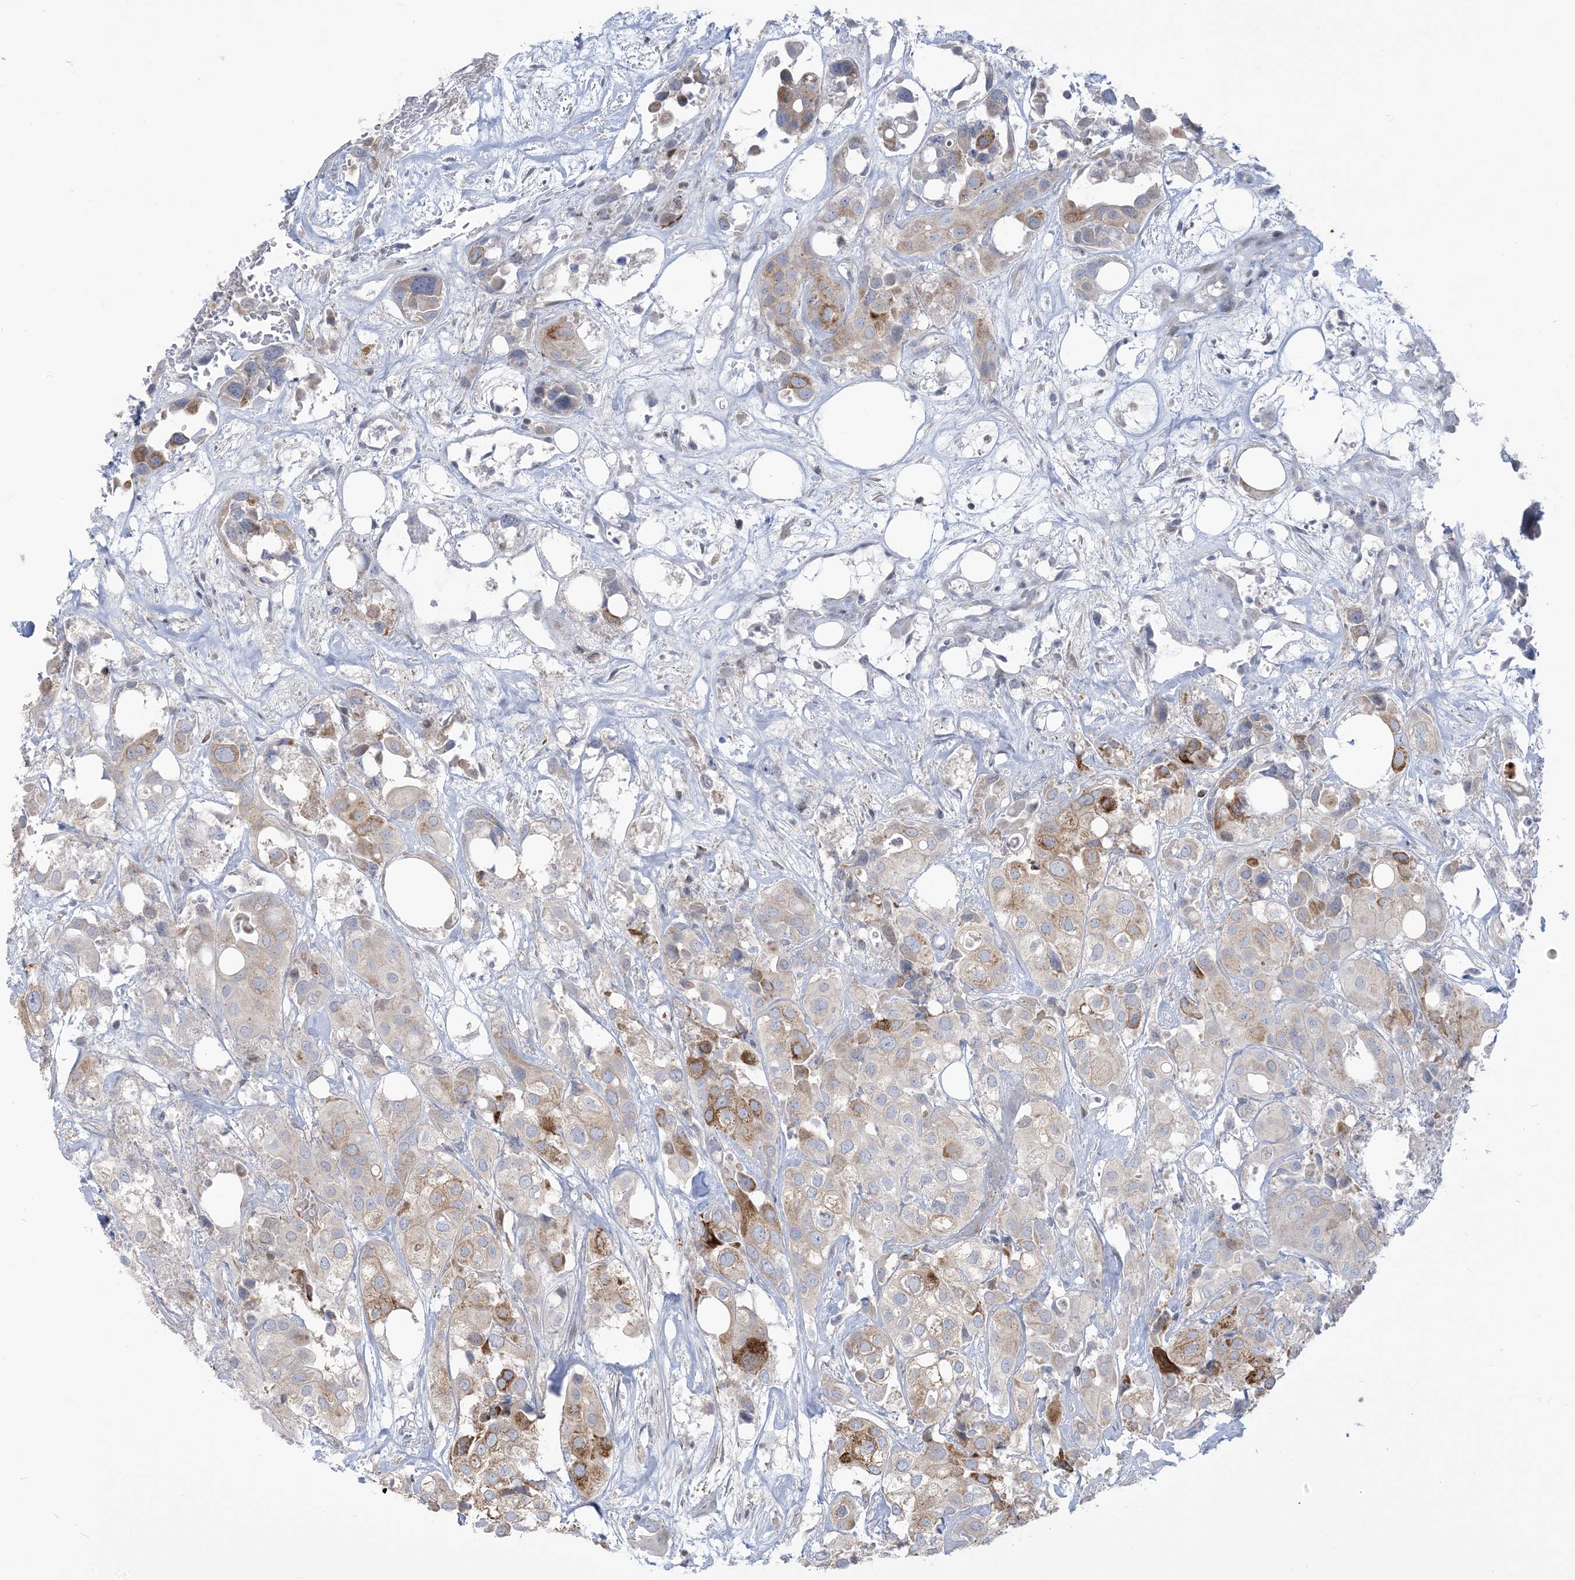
{"staining": {"intensity": "moderate", "quantity": "<25%", "location": "cytoplasmic/membranous"}, "tissue": "urothelial cancer", "cell_type": "Tumor cells", "image_type": "cancer", "snomed": [{"axis": "morphology", "description": "Urothelial carcinoma, High grade"}, {"axis": "topography", "description": "Urinary bladder"}], "caption": "Immunohistochemistry micrograph of neoplastic tissue: high-grade urothelial carcinoma stained using immunohistochemistry (IHC) shows low levels of moderate protein expression localized specifically in the cytoplasmic/membranous of tumor cells, appearing as a cytoplasmic/membranous brown color.", "gene": "AFTPH", "patient": {"sex": "male", "age": 64}}